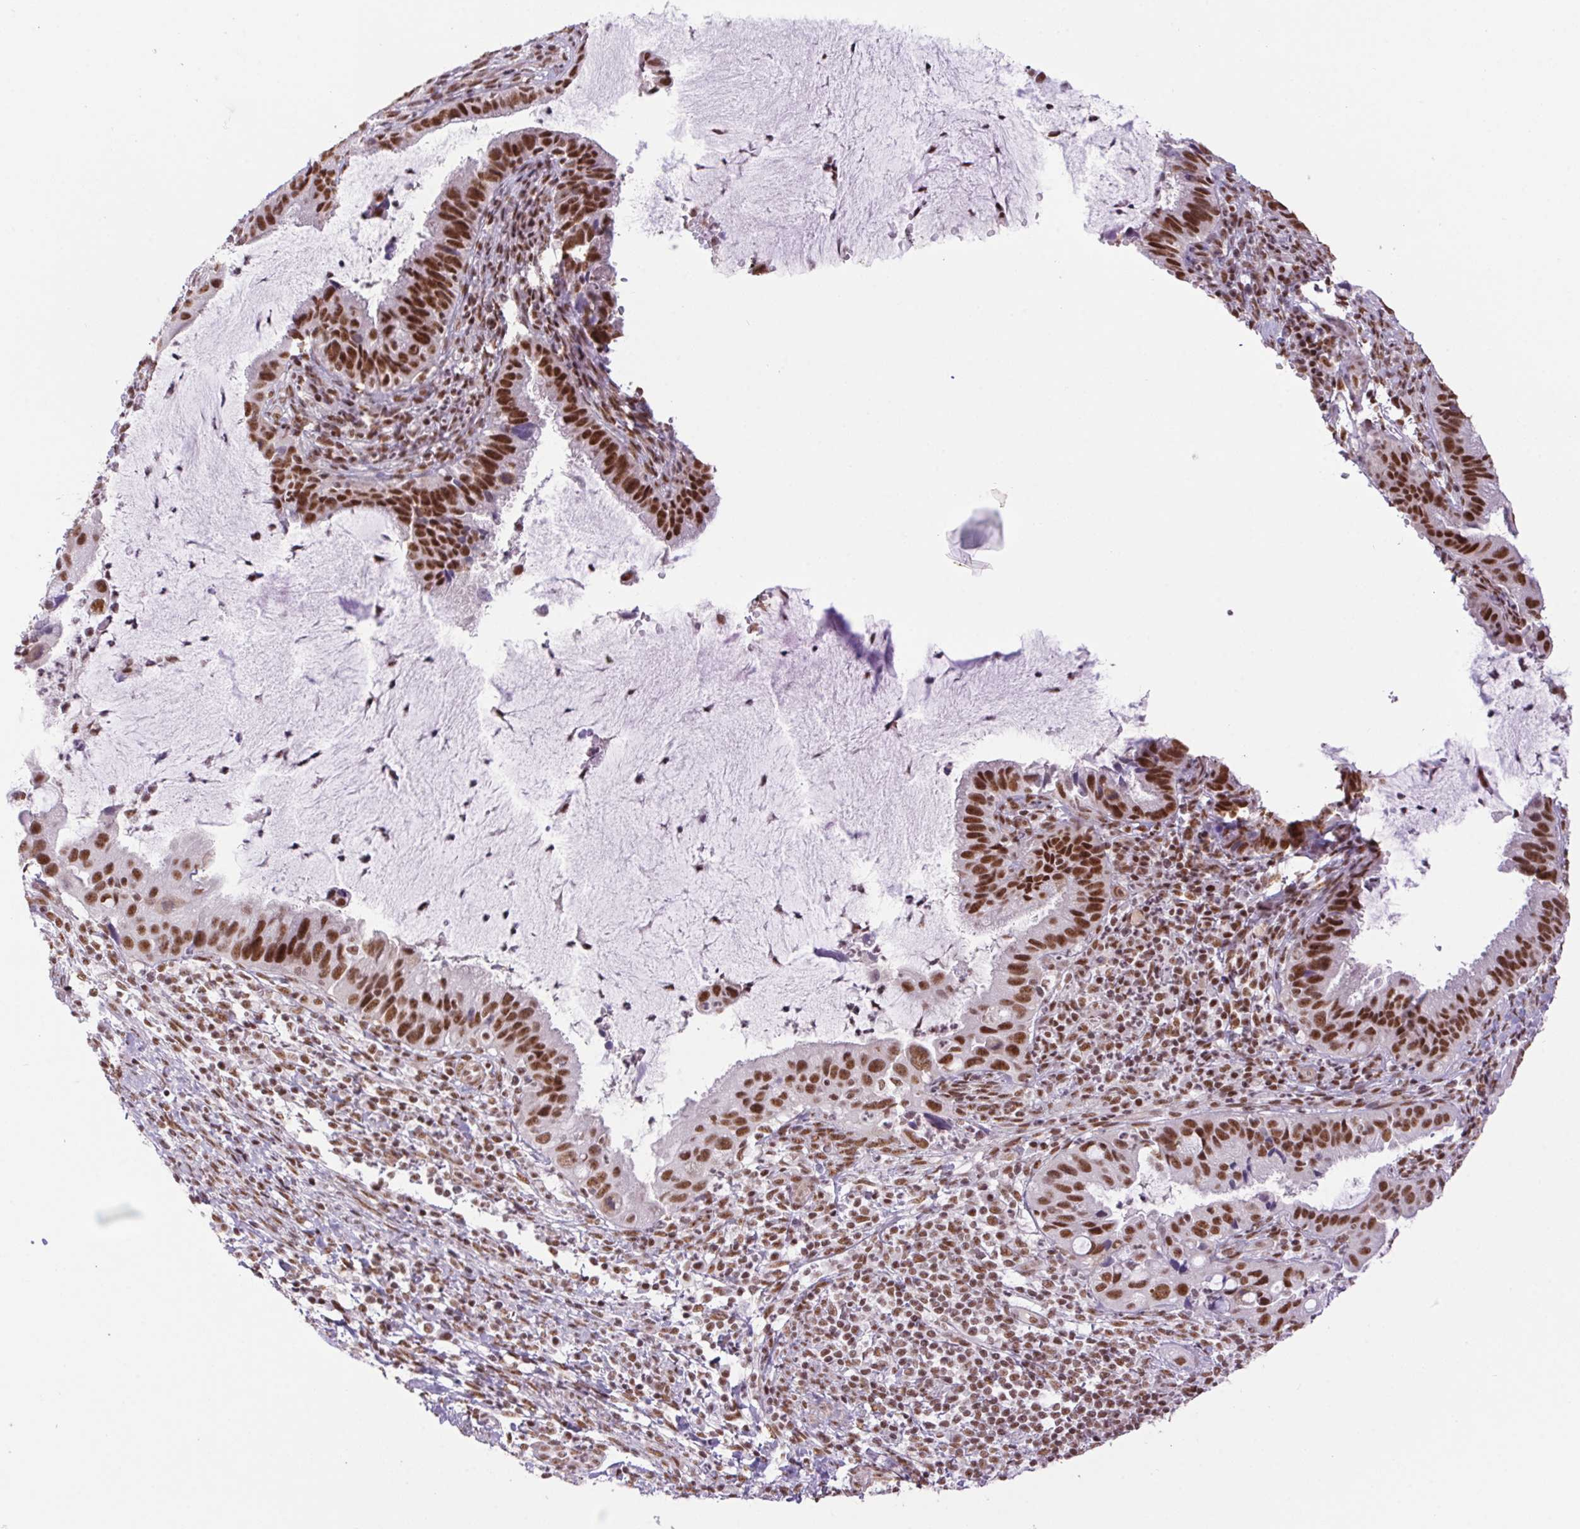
{"staining": {"intensity": "strong", "quantity": ">75%", "location": "nuclear"}, "tissue": "cervical cancer", "cell_type": "Tumor cells", "image_type": "cancer", "snomed": [{"axis": "morphology", "description": "Adenocarcinoma, NOS"}, {"axis": "topography", "description": "Cervix"}], "caption": "Adenocarcinoma (cervical) was stained to show a protein in brown. There is high levels of strong nuclear staining in about >75% of tumor cells. (DAB (3,3'-diaminobenzidine) = brown stain, brightfield microscopy at high magnification).", "gene": "DDX17", "patient": {"sex": "female", "age": 34}}